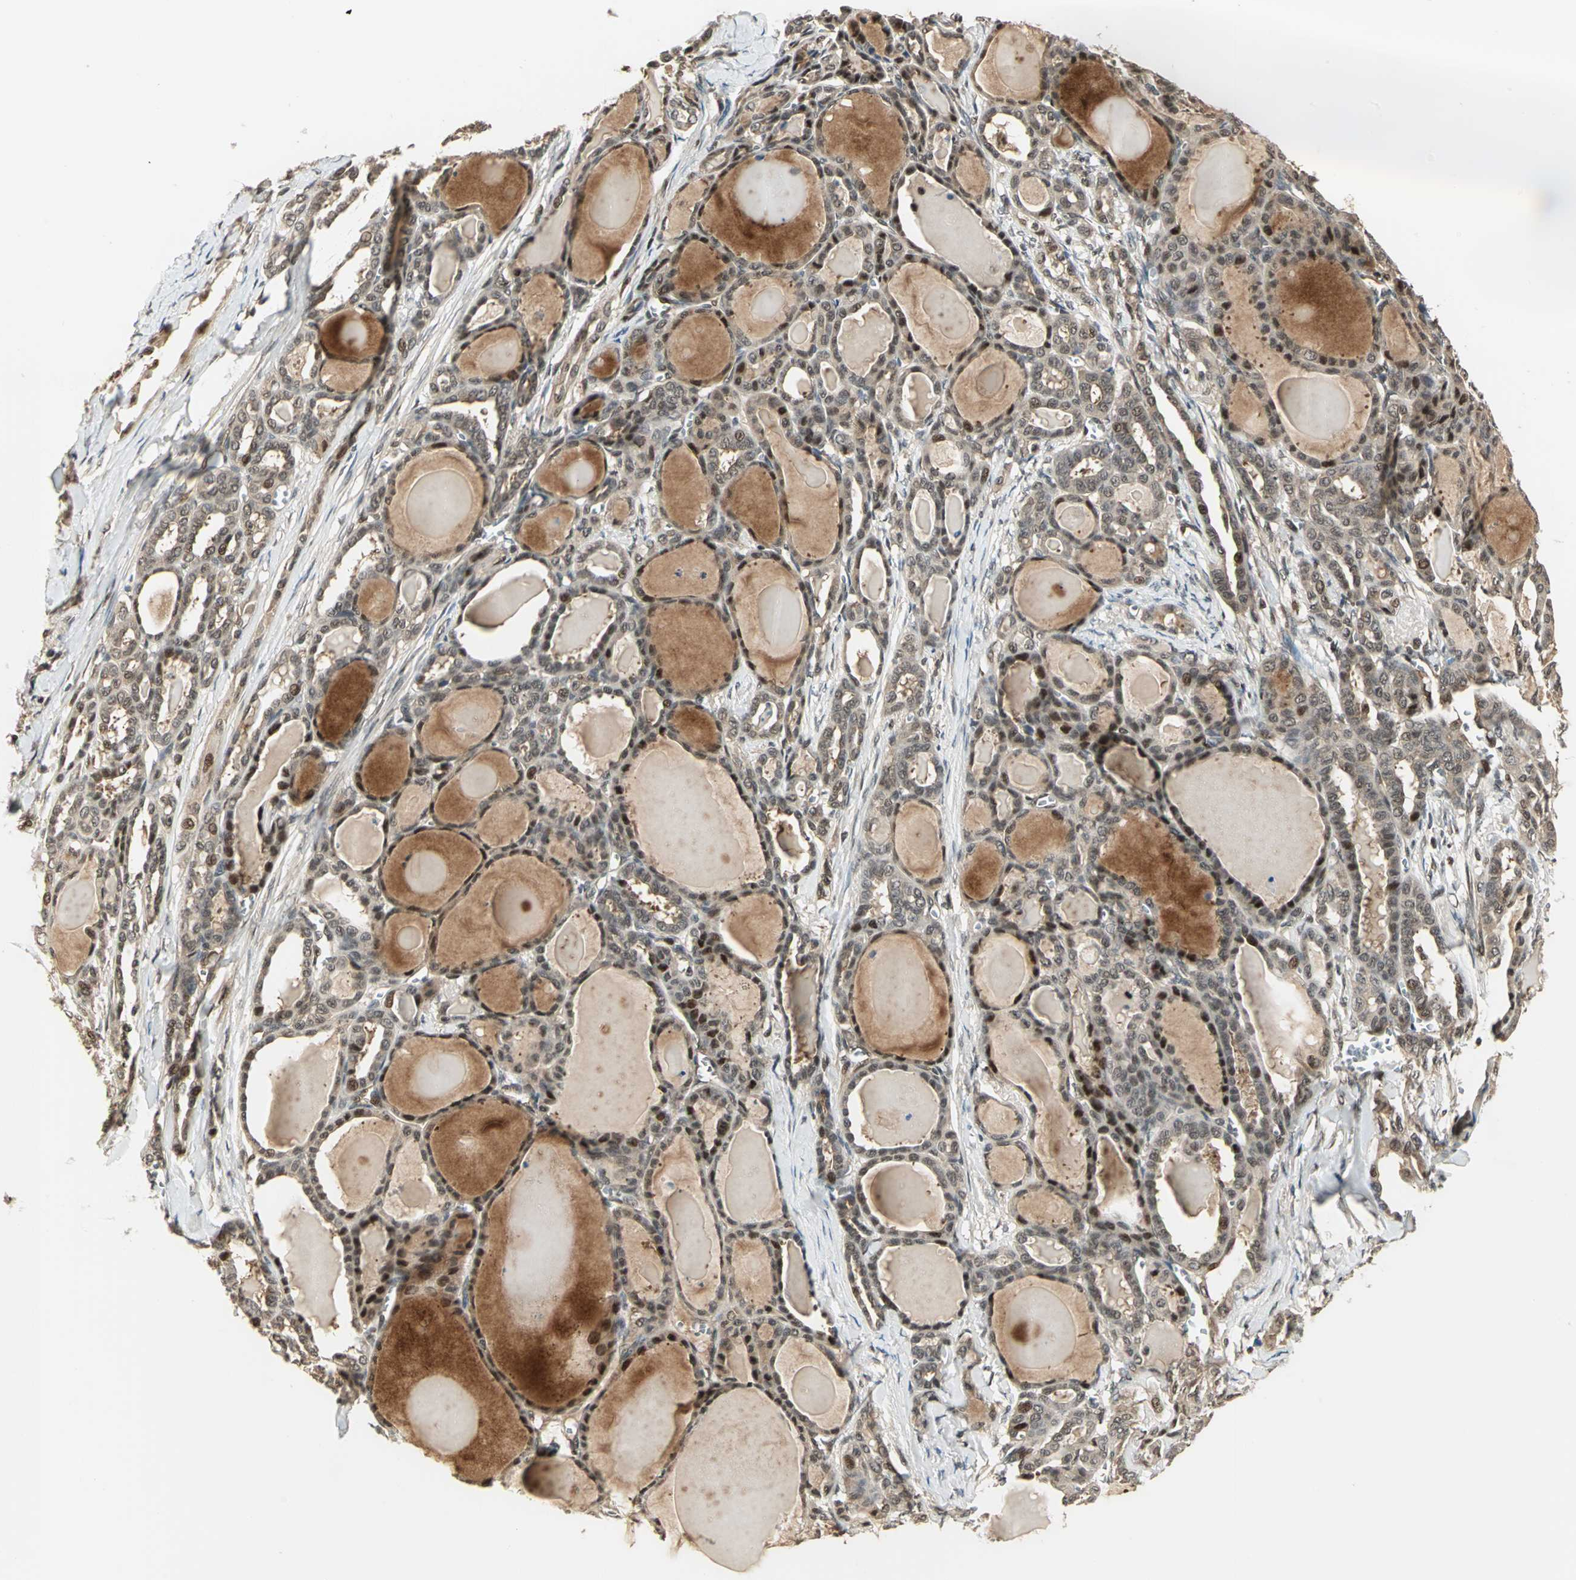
{"staining": {"intensity": "weak", "quantity": "<25%", "location": "cytoplasmic/membranous,nuclear"}, "tissue": "thyroid cancer", "cell_type": "Tumor cells", "image_type": "cancer", "snomed": [{"axis": "morphology", "description": "Carcinoma, NOS"}, {"axis": "topography", "description": "Thyroid gland"}], "caption": "High power microscopy image of an immunohistochemistry micrograph of carcinoma (thyroid), revealing no significant staining in tumor cells.", "gene": "PSMC3", "patient": {"sex": "female", "age": 91}}